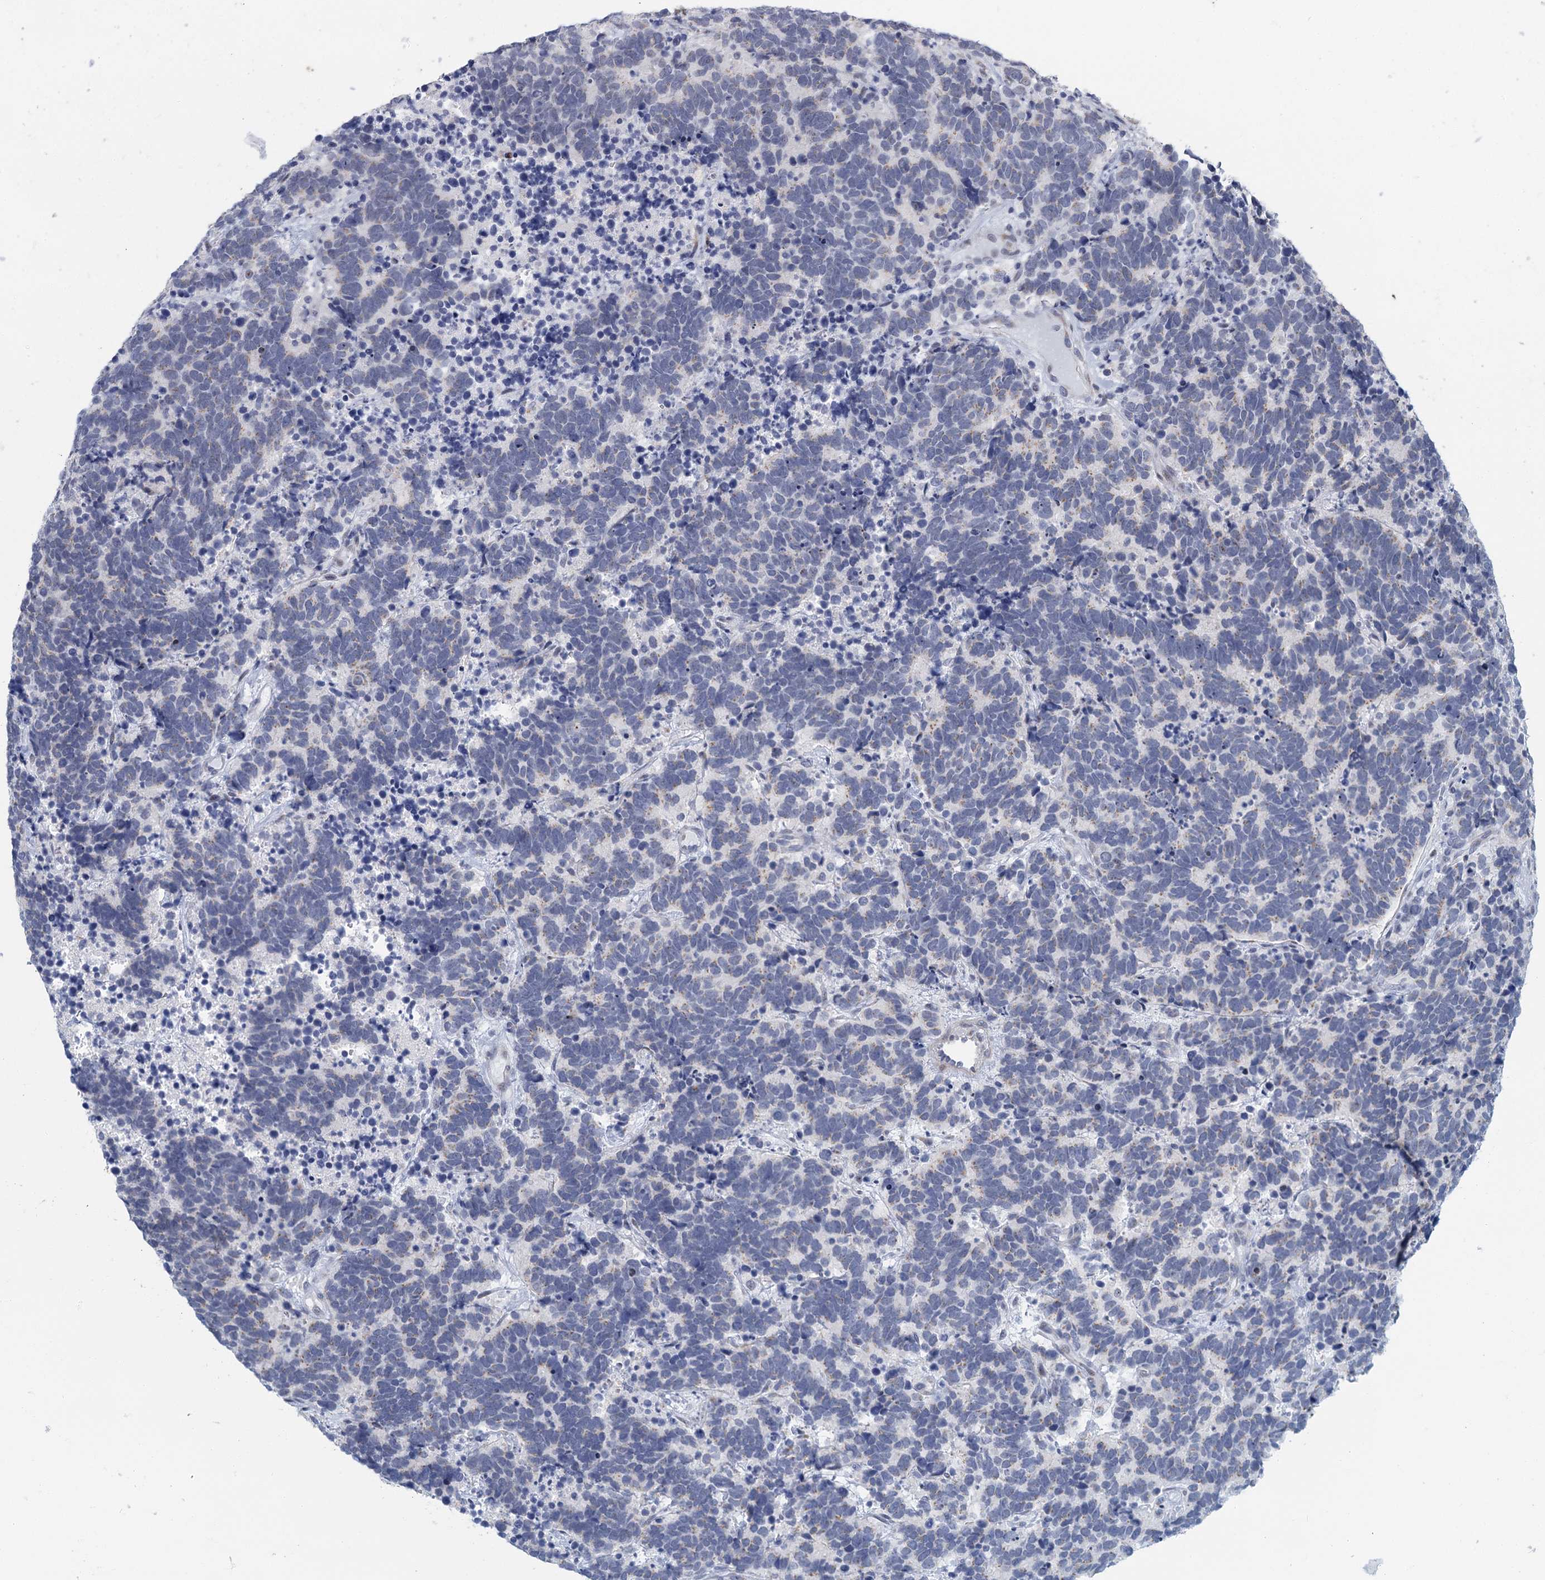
{"staining": {"intensity": "negative", "quantity": "none", "location": "none"}, "tissue": "carcinoid", "cell_type": "Tumor cells", "image_type": "cancer", "snomed": [{"axis": "morphology", "description": "Carcinoma, NOS"}, {"axis": "morphology", "description": "Carcinoid, malignant, NOS"}, {"axis": "topography", "description": "Urinary bladder"}], "caption": "Tumor cells show no significant protein expression in carcinoid (malignant).", "gene": "ZNF527", "patient": {"sex": "male", "age": 57}}